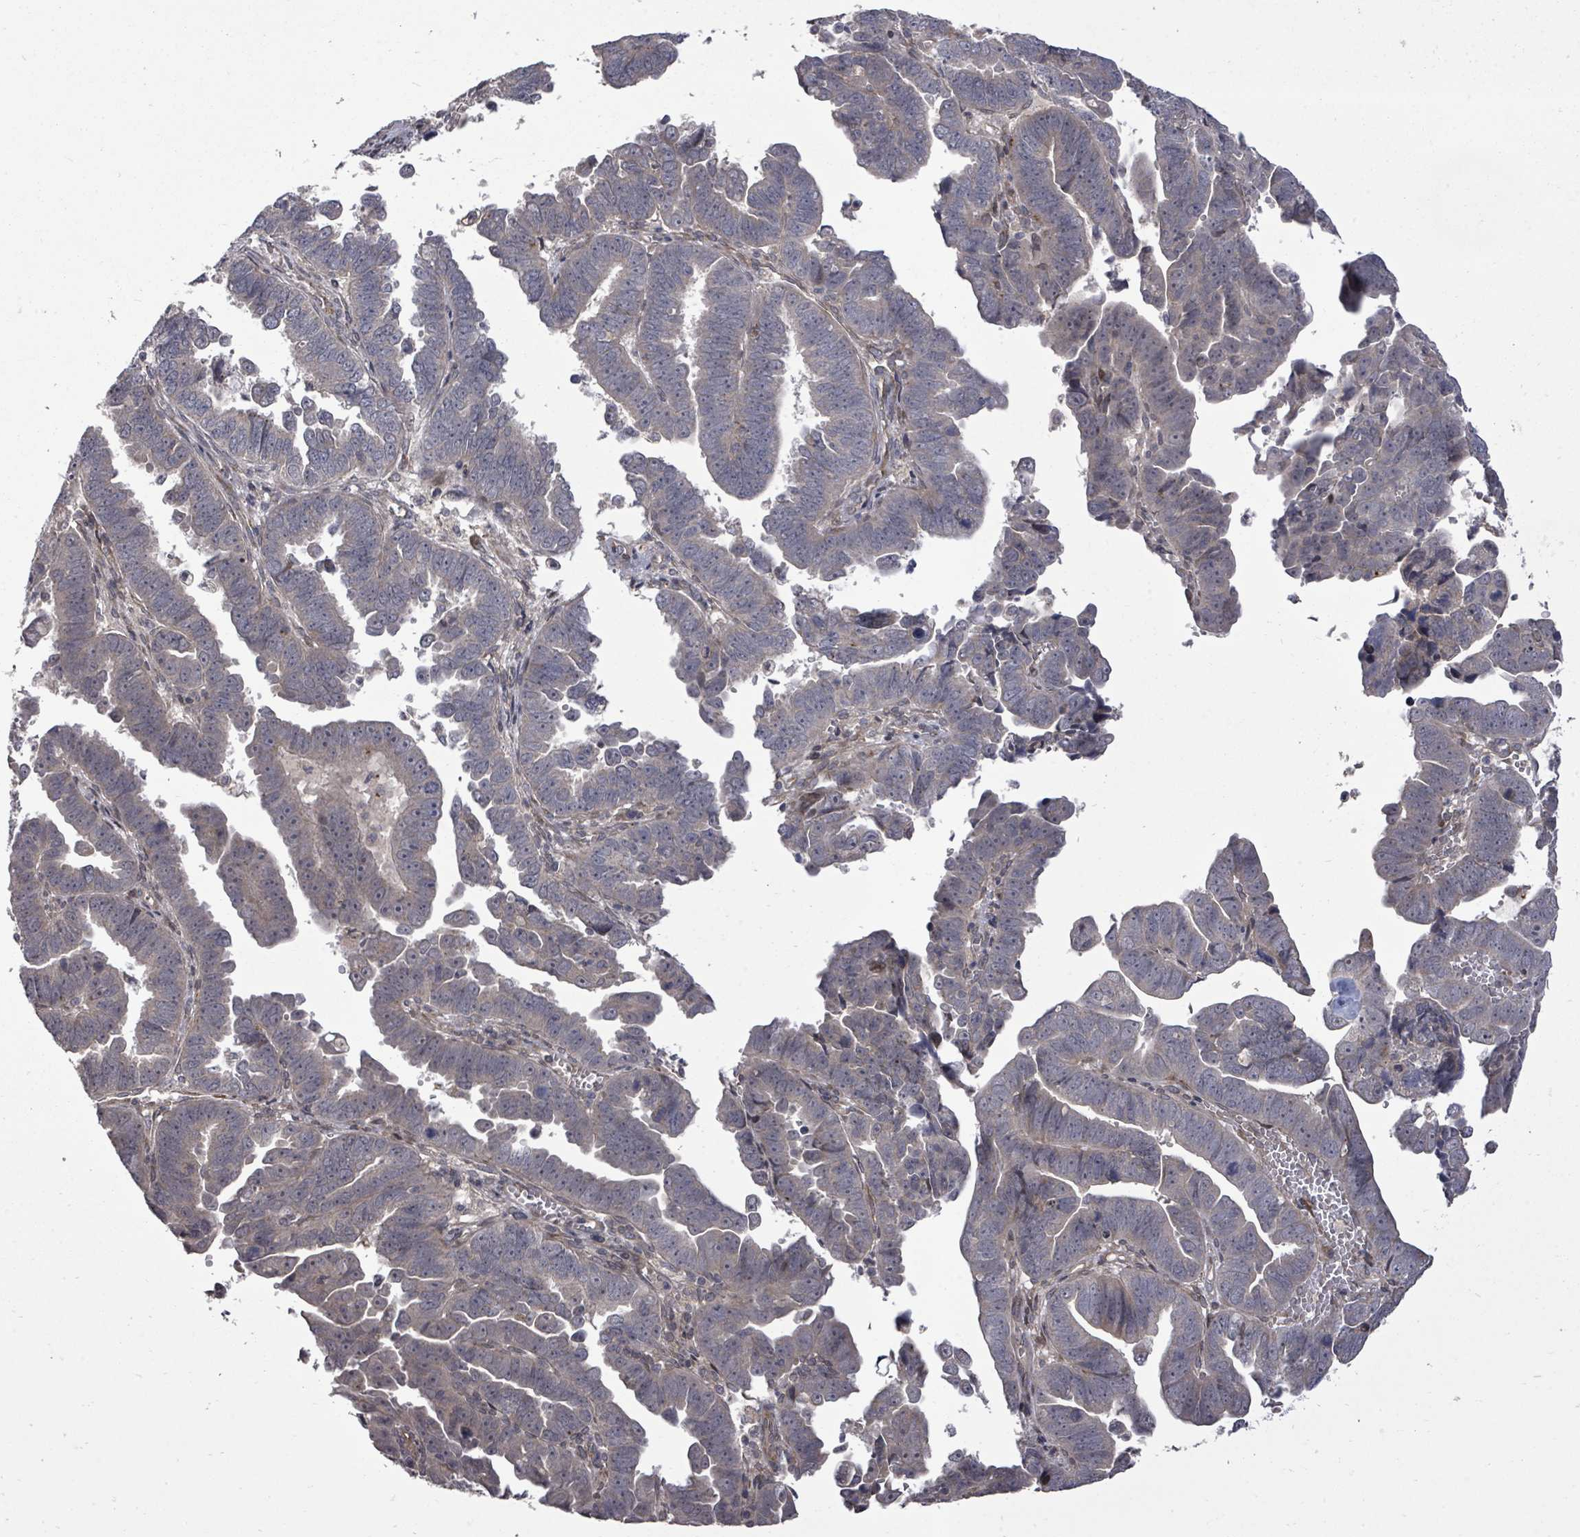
{"staining": {"intensity": "weak", "quantity": "<25%", "location": "cytoplasmic/membranous"}, "tissue": "endometrial cancer", "cell_type": "Tumor cells", "image_type": "cancer", "snomed": [{"axis": "morphology", "description": "Adenocarcinoma, NOS"}, {"axis": "topography", "description": "Endometrium"}], "caption": "Human endometrial cancer (adenocarcinoma) stained for a protein using immunohistochemistry shows no expression in tumor cells.", "gene": "KRTAP27-1", "patient": {"sex": "female", "age": 75}}